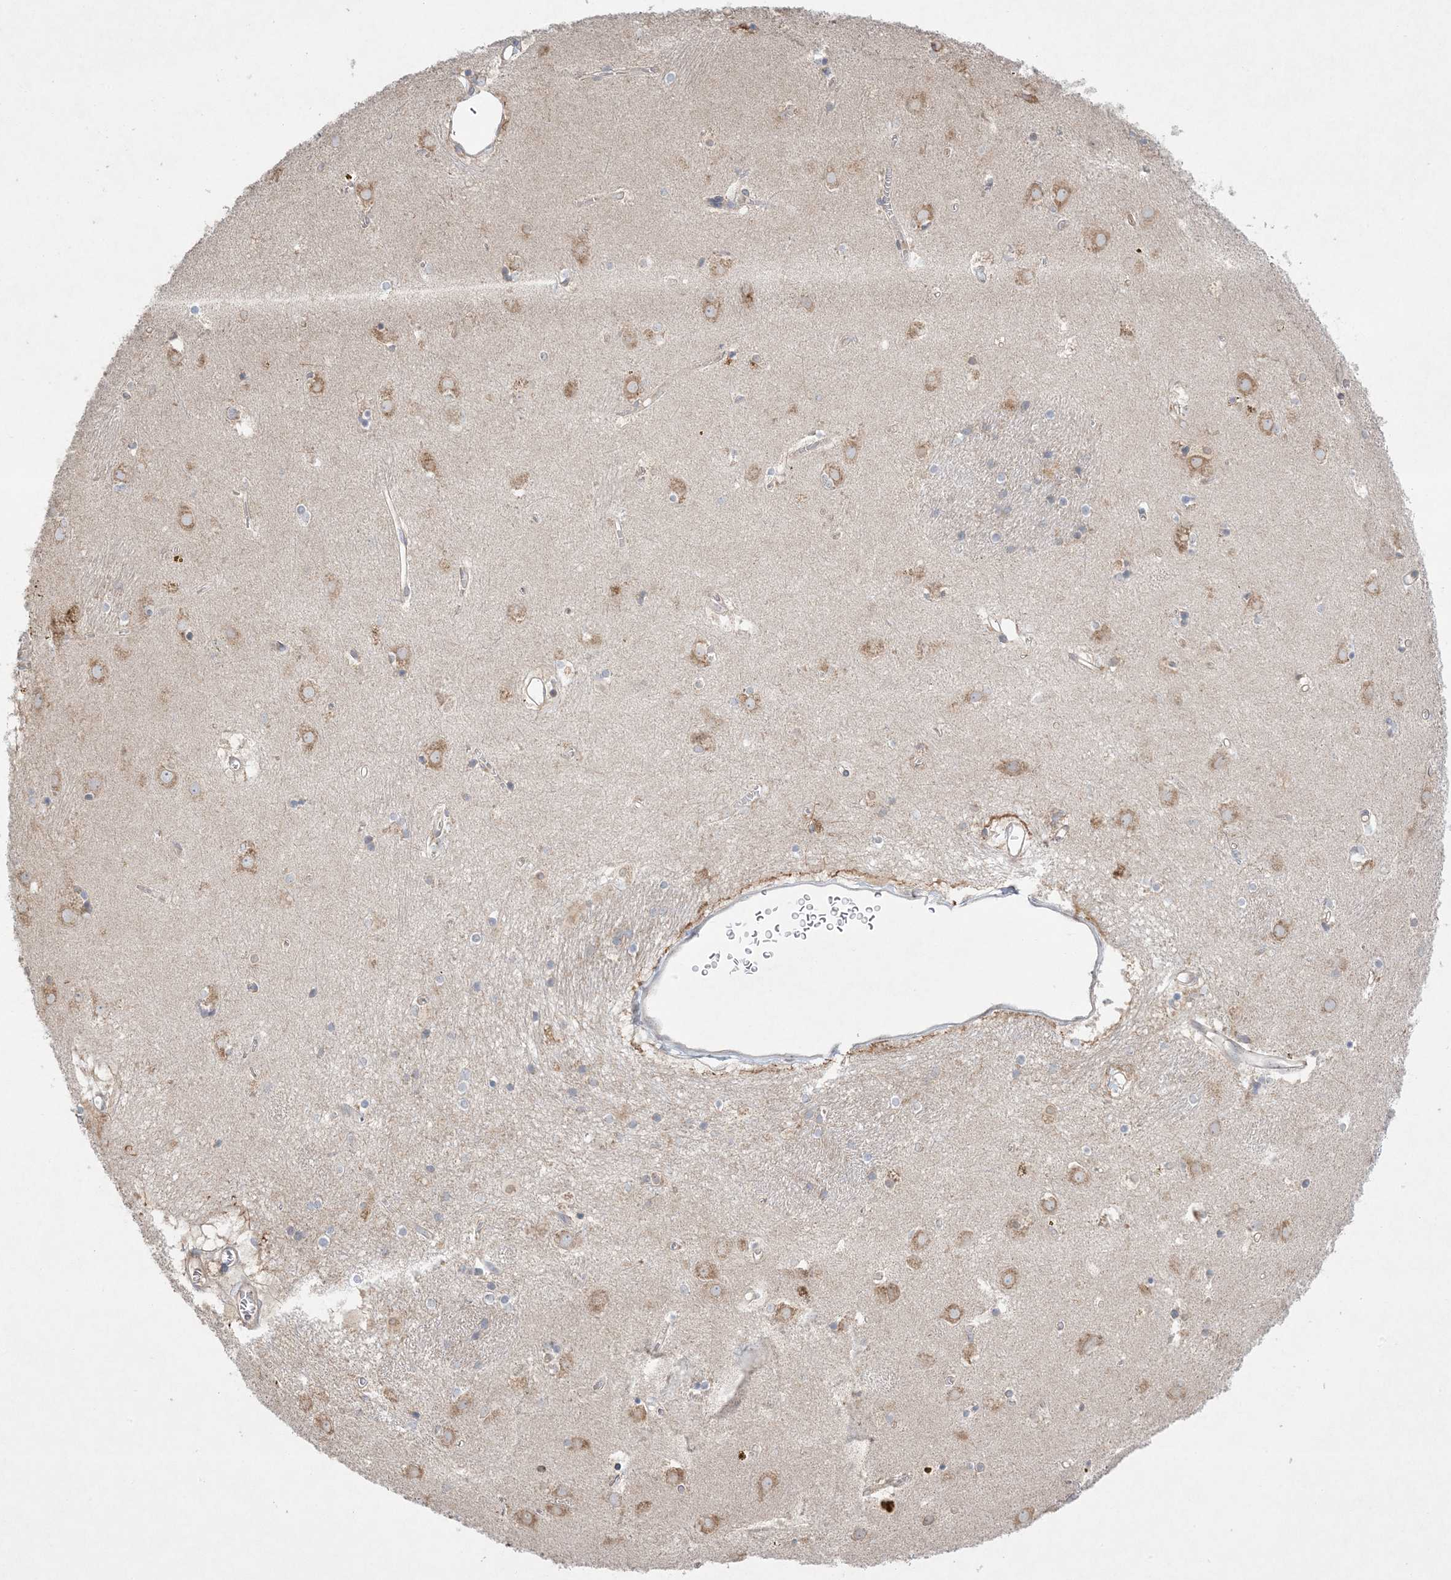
{"staining": {"intensity": "weak", "quantity": "<25%", "location": "cytoplasmic/membranous"}, "tissue": "caudate", "cell_type": "Glial cells", "image_type": "normal", "snomed": [{"axis": "morphology", "description": "Normal tissue, NOS"}, {"axis": "topography", "description": "Lateral ventricle wall"}], "caption": "This is an immunohistochemistry image of normal caudate. There is no staining in glial cells.", "gene": "MMGT1", "patient": {"sex": "male", "age": 70}}